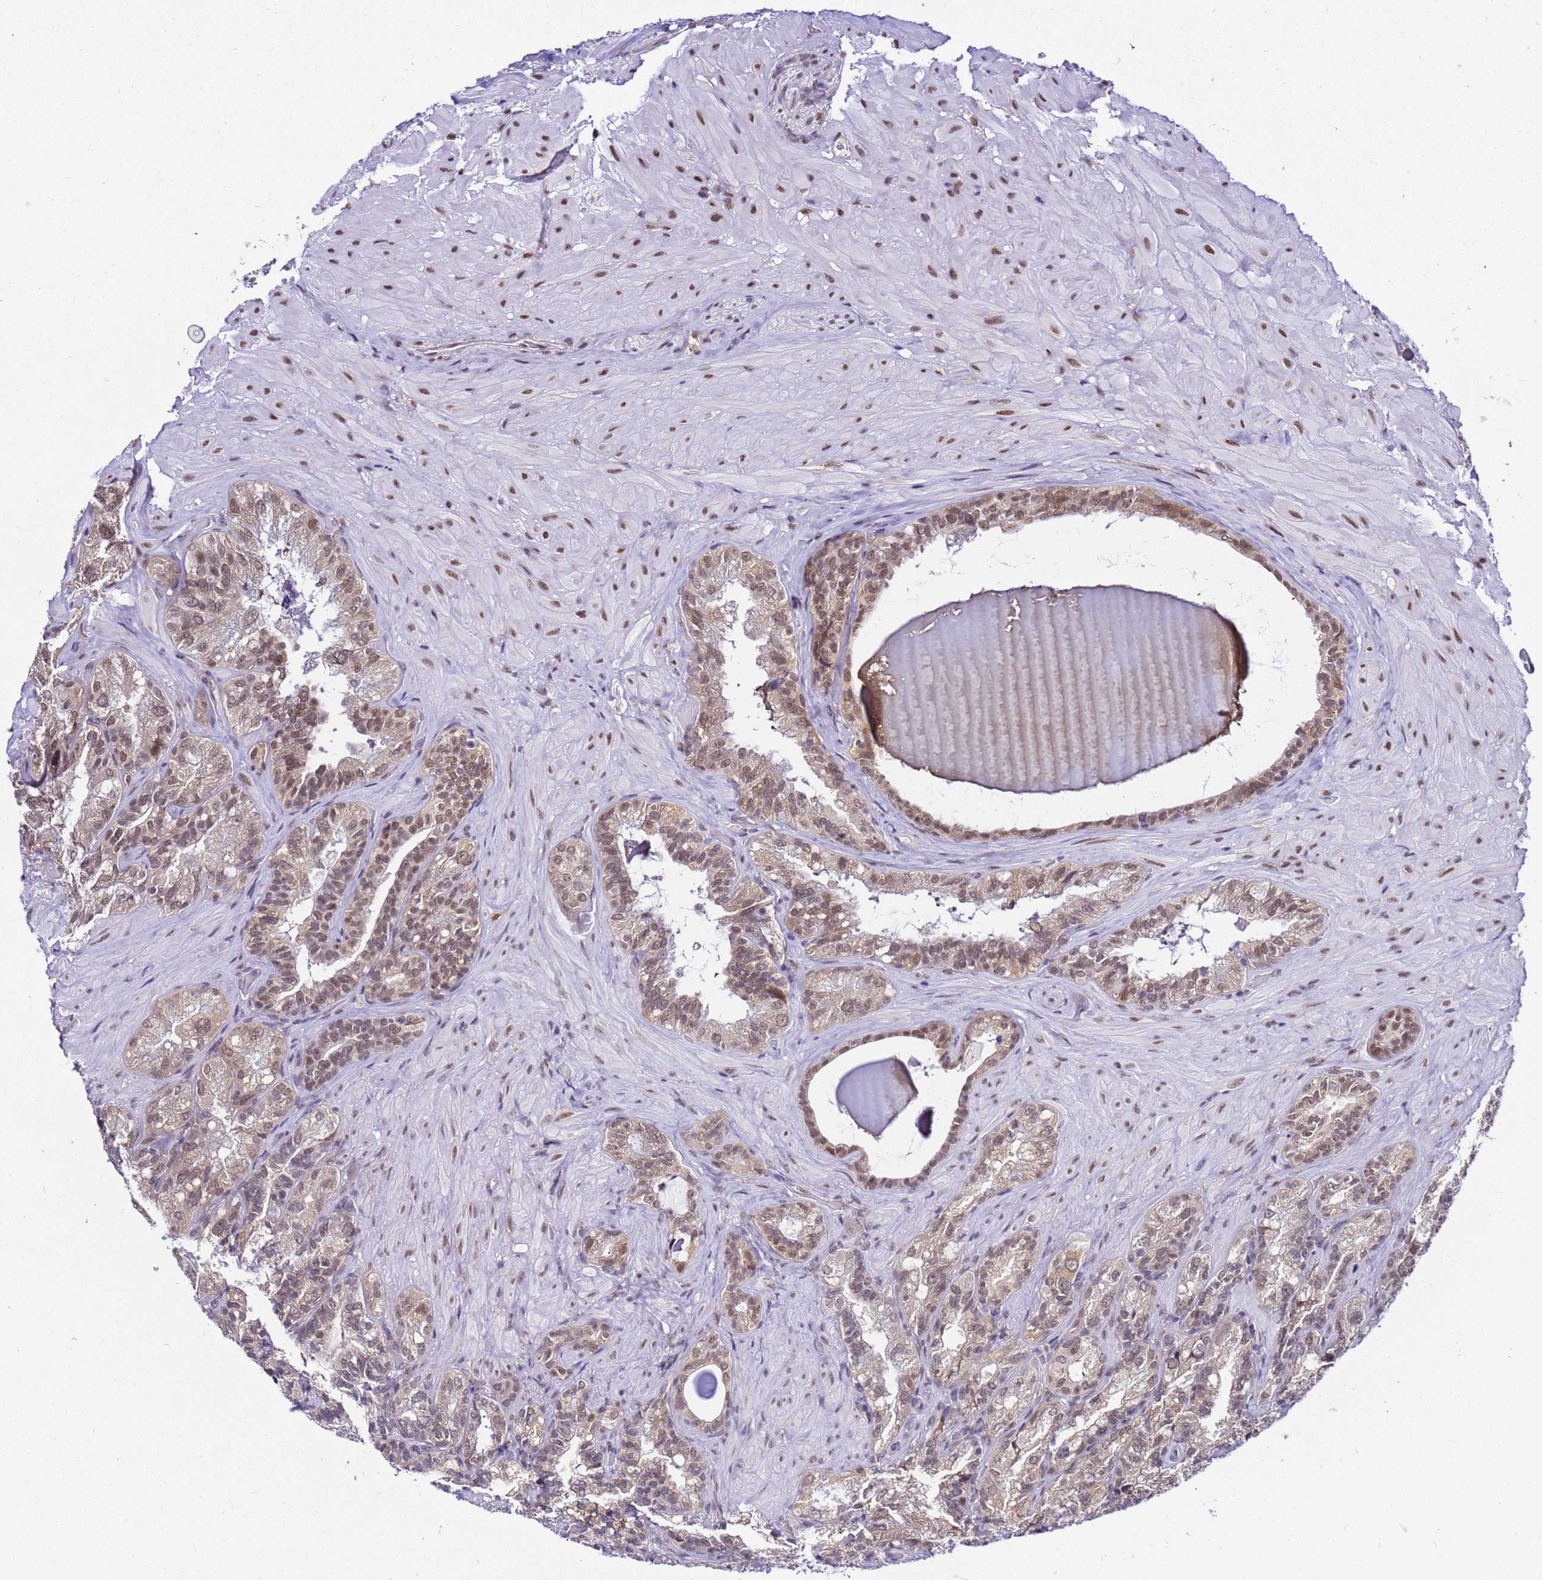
{"staining": {"intensity": "weak", "quantity": "25%-75%", "location": "cytoplasmic/membranous,nuclear"}, "tissue": "seminal vesicle", "cell_type": "Glandular cells", "image_type": "normal", "snomed": [{"axis": "morphology", "description": "Normal tissue, NOS"}, {"axis": "topography", "description": "Prostate and seminal vesicle, NOS"}, {"axis": "topography", "description": "Prostate"}, {"axis": "topography", "description": "Seminal veicle"}], "caption": "This micrograph shows immunohistochemistry staining of unremarkable human seminal vesicle, with low weak cytoplasmic/membranous,nuclear positivity in approximately 25%-75% of glandular cells.", "gene": "SMN1", "patient": {"sex": "male", "age": 67}}